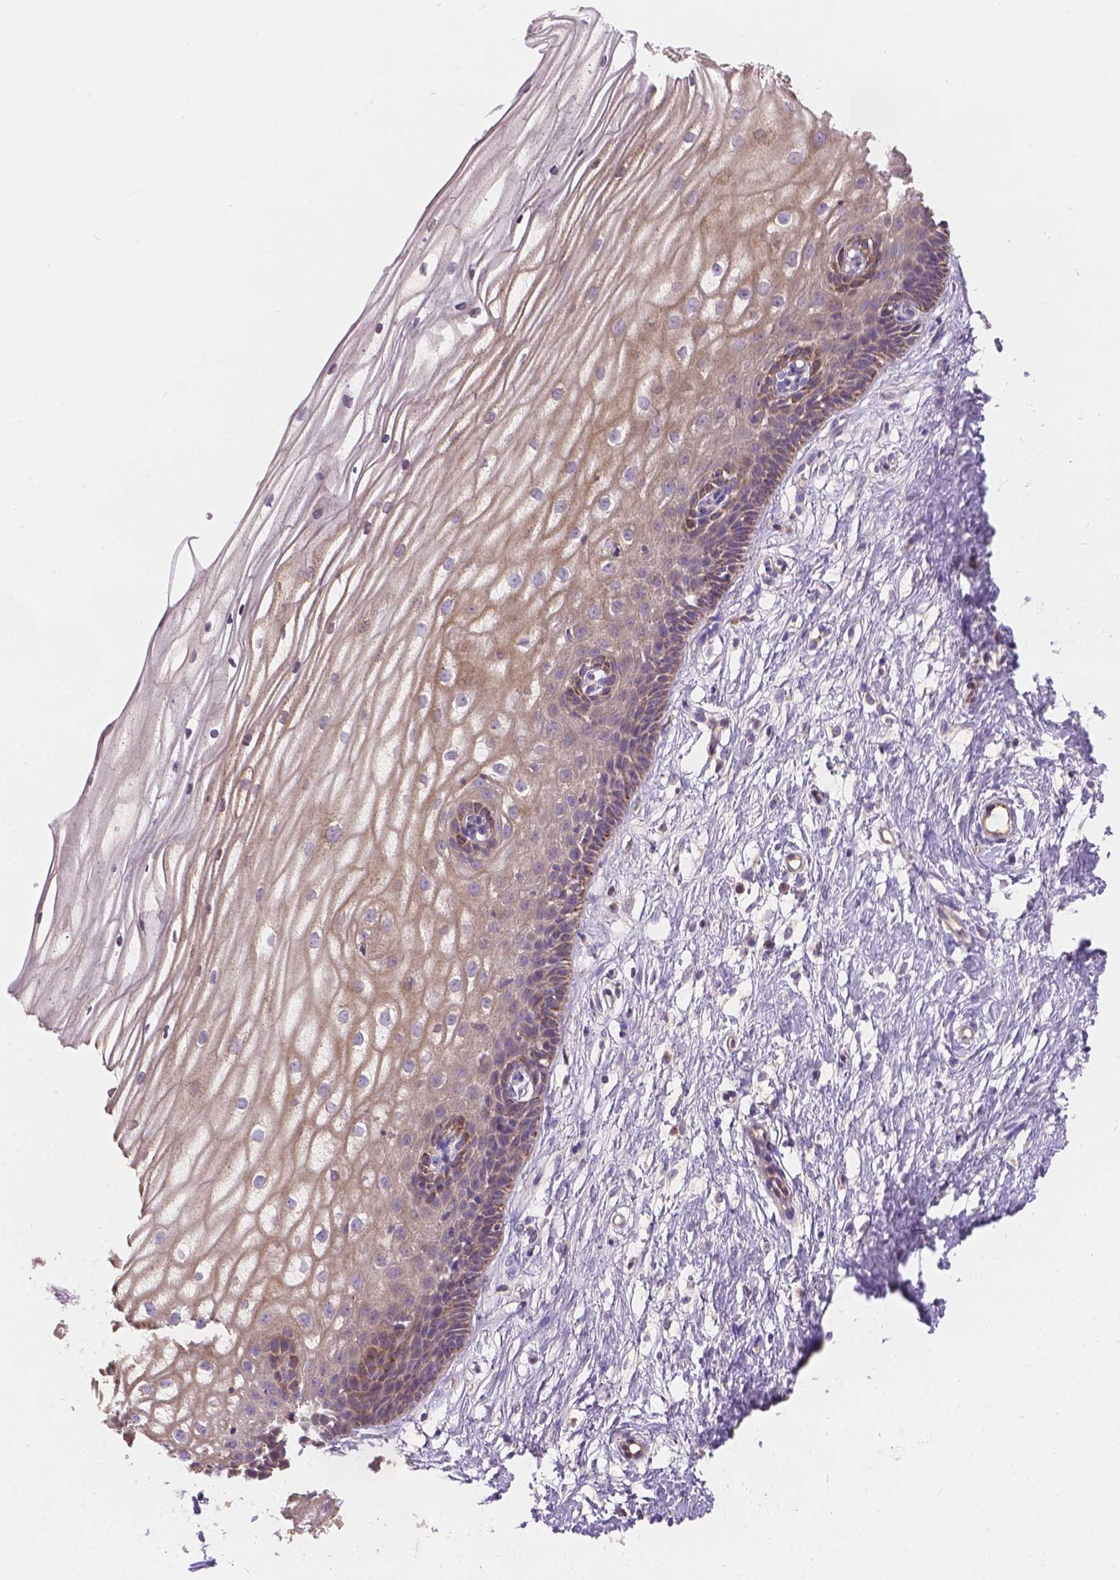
{"staining": {"intensity": "negative", "quantity": "none", "location": "none"}, "tissue": "cervix", "cell_type": "Glandular cells", "image_type": "normal", "snomed": [{"axis": "morphology", "description": "Normal tissue, NOS"}, {"axis": "topography", "description": "Cervix"}], "caption": "There is no significant positivity in glandular cells of cervix. Nuclei are stained in blue.", "gene": "CDK10", "patient": {"sex": "female", "age": 40}}